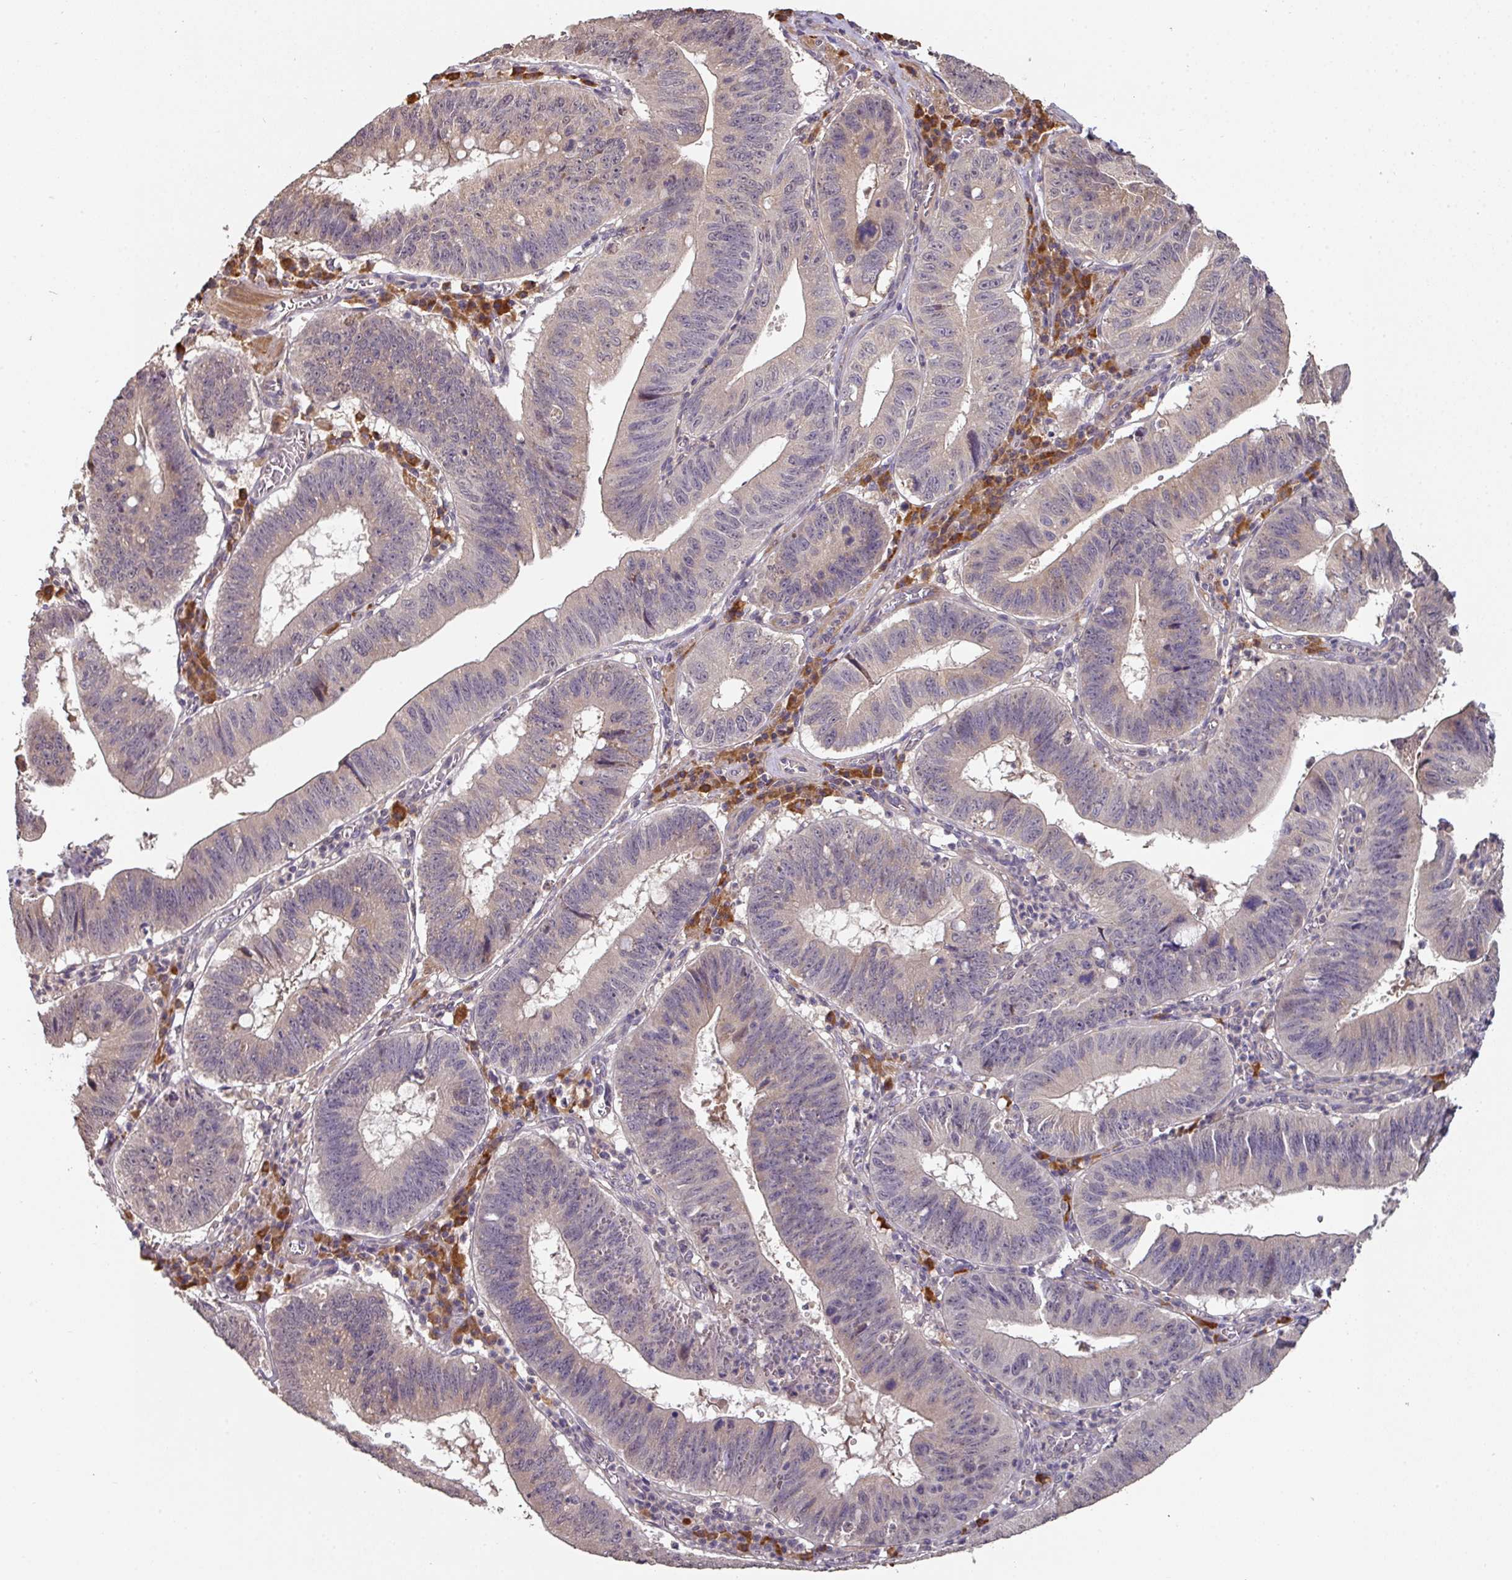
{"staining": {"intensity": "negative", "quantity": "none", "location": "none"}, "tissue": "stomach cancer", "cell_type": "Tumor cells", "image_type": "cancer", "snomed": [{"axis": "morphology", "description": "Adenocarcinoma, NOS"}, {"axis": "topography", "description": "Stomach"}], "caption": "High magnification brightfield microscopy of adenocarcinoma (stomach) stained with DAB (brown) and counterstained with hematoxylin (blue): tumor cells show no significant positivity. (DAB immunohistochemistry (IHC), high magnification).", "gene": "ACVR2B", "patient": {"sex": "male", "age": 59}}